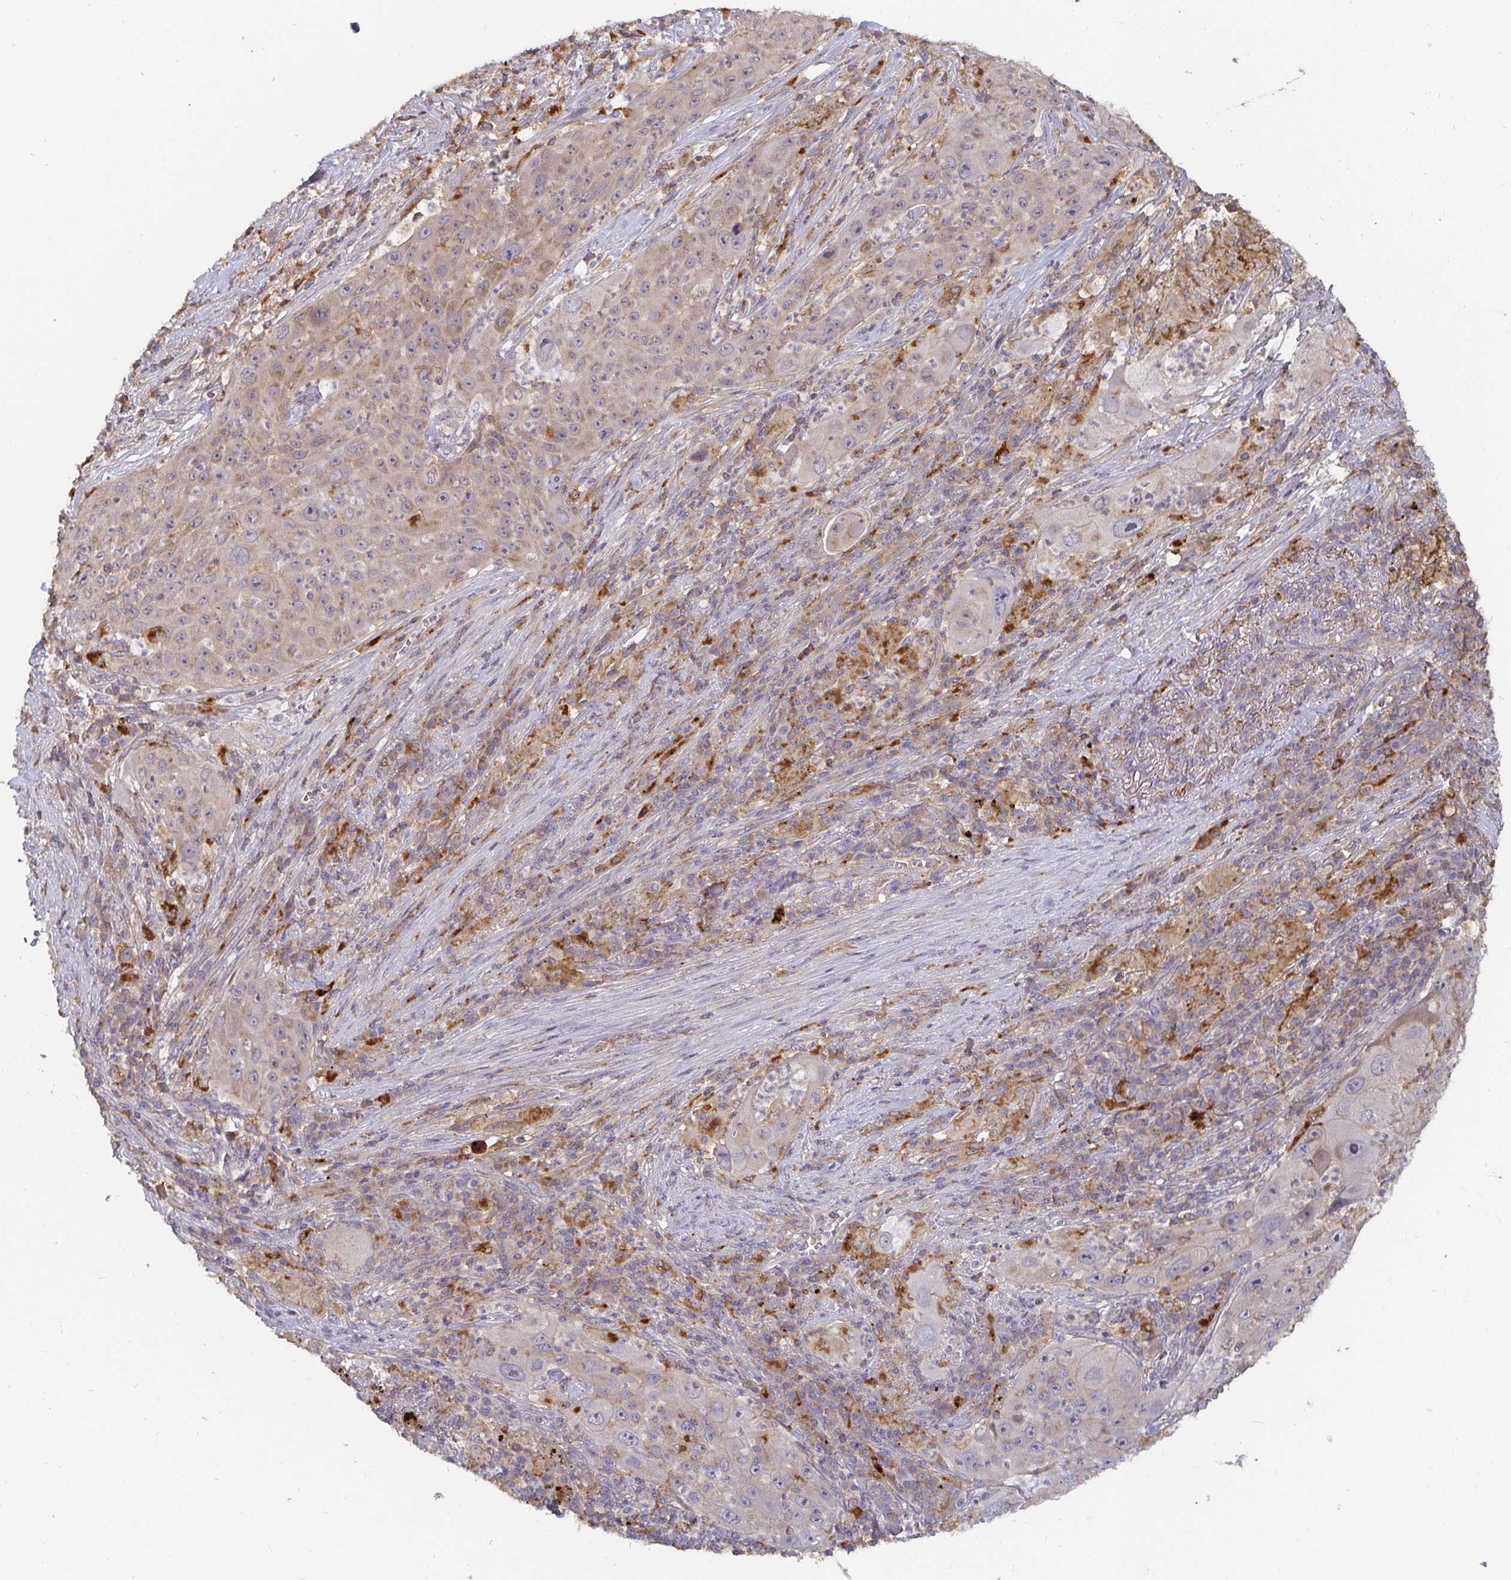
{"staining": {"intensity": "weak", "quantity": "<25%", "location": "cytoplasmic/membranous"}, "tissue": "lung cancer", "cell_type": "Tumor cells", "image_type": "cancer", "snomed": [{"axis": "morphology", "description": "Squamous cell carcinoma, NOS"}, {"axis": "topography", "description": "Lung"}], "caption": "Tumor cells are negative for protein expression in human lung squamous cell carcinoma.", "gene": "CDH18", "patient": {"sex": "female", "age": 59}}